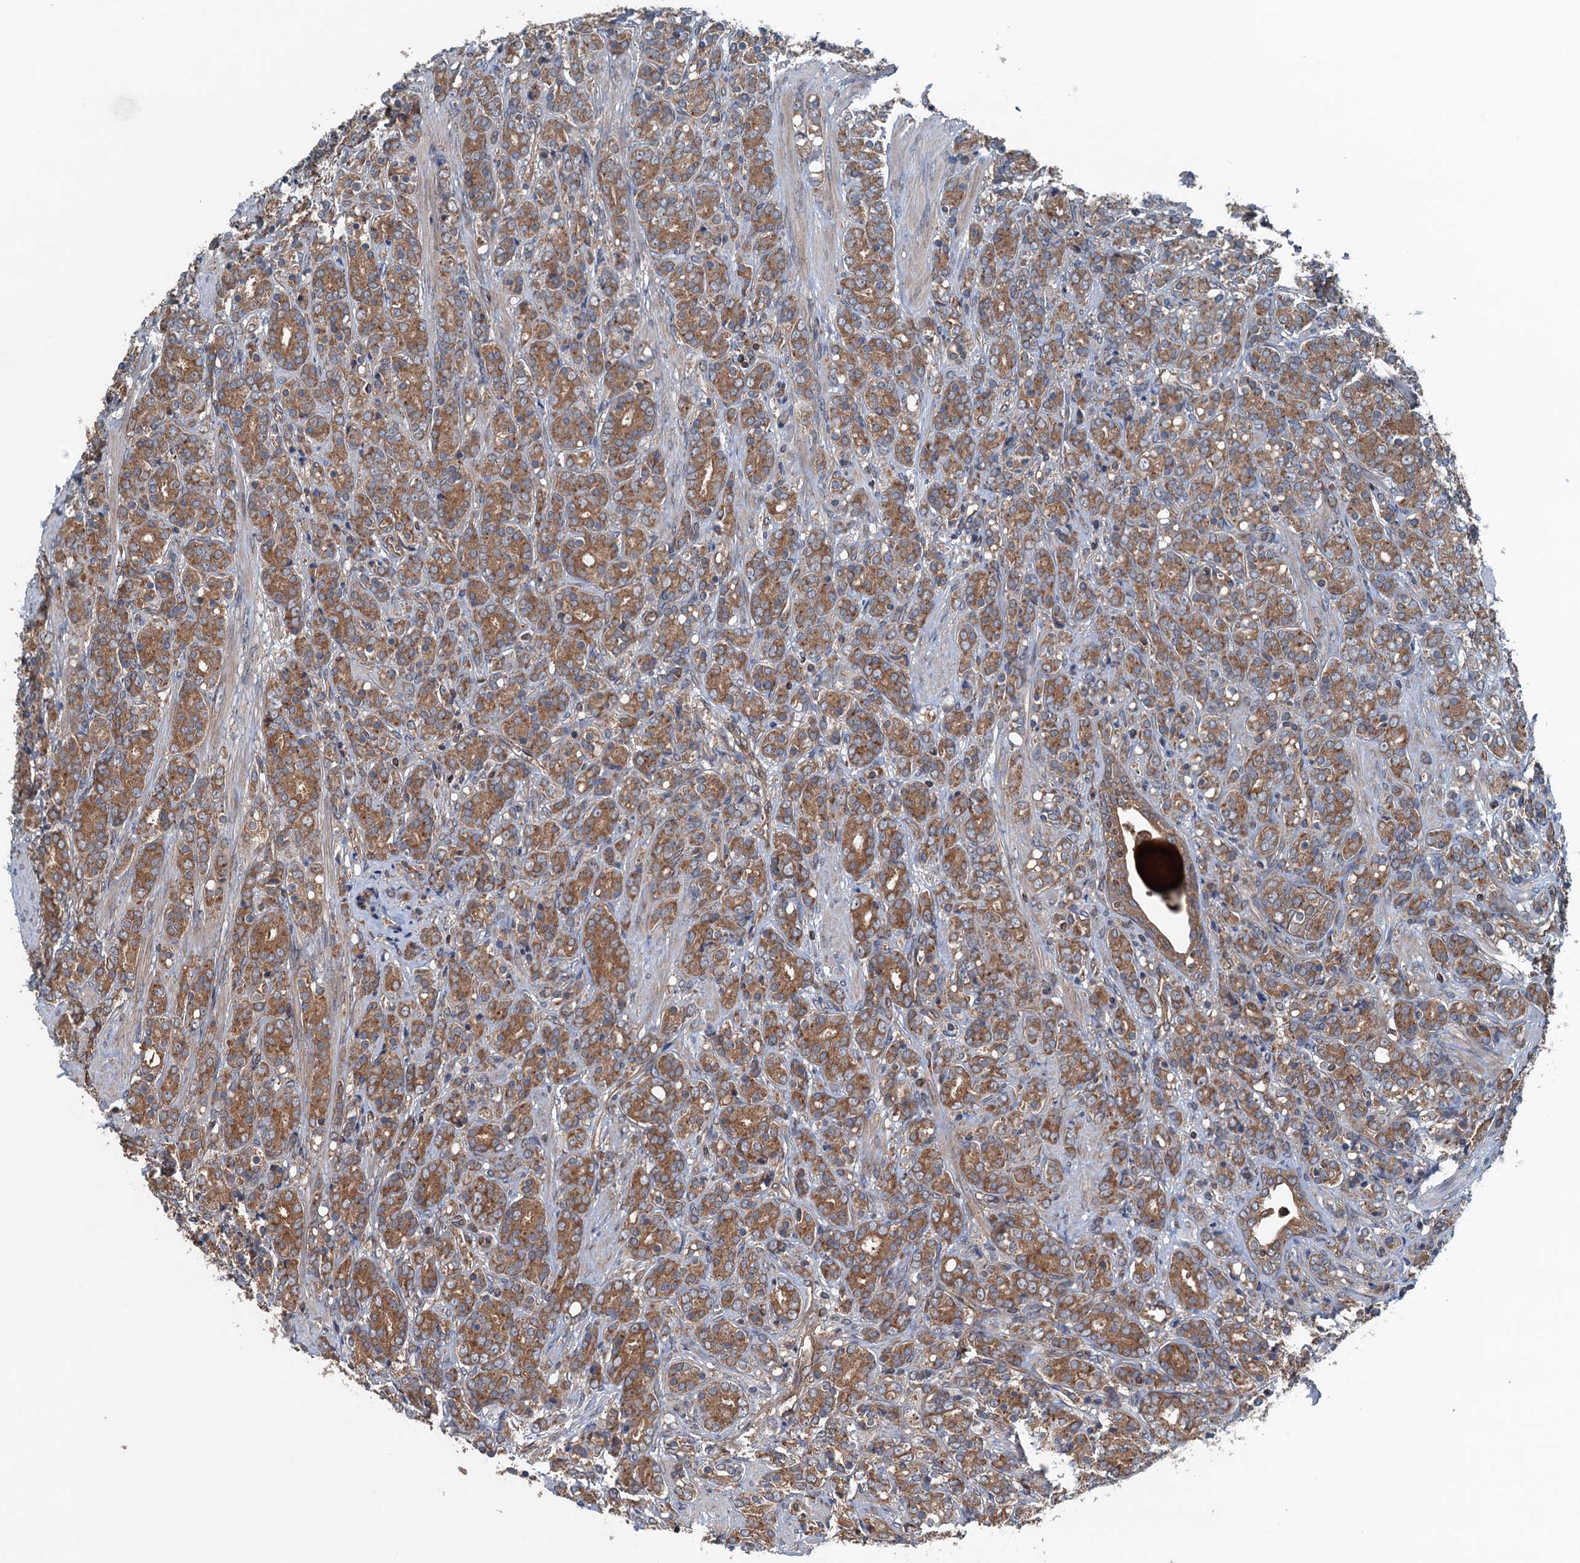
{"staining": {"intensity": "strong", "quantity": ">75%", "location": "cytoplasmic/membranous"}, "tissue": "prostate cancer", "cell_type": "Tumor cells", "image_type": "cancer", "snomed": [{"axis": "morphology", "description": "Adenocarcinoma, High grade"}, {"axis": "topography", "description": "Prostate"}], "caption": "Prostate adenocarcinoma (high-grade) was stained to show a protein in brown. There is high levels of strong cytoplasmic/membranous expression in about >75% of tumor cells. The staining is performed using DAB (3,3'-diaminobenzidine) brown chromogen to label protein expression. The nuclei are counter-stained blue using hematoxylin.", "gene": "TRAPPC8", "patient": {"sex": "male", "age": 62}}